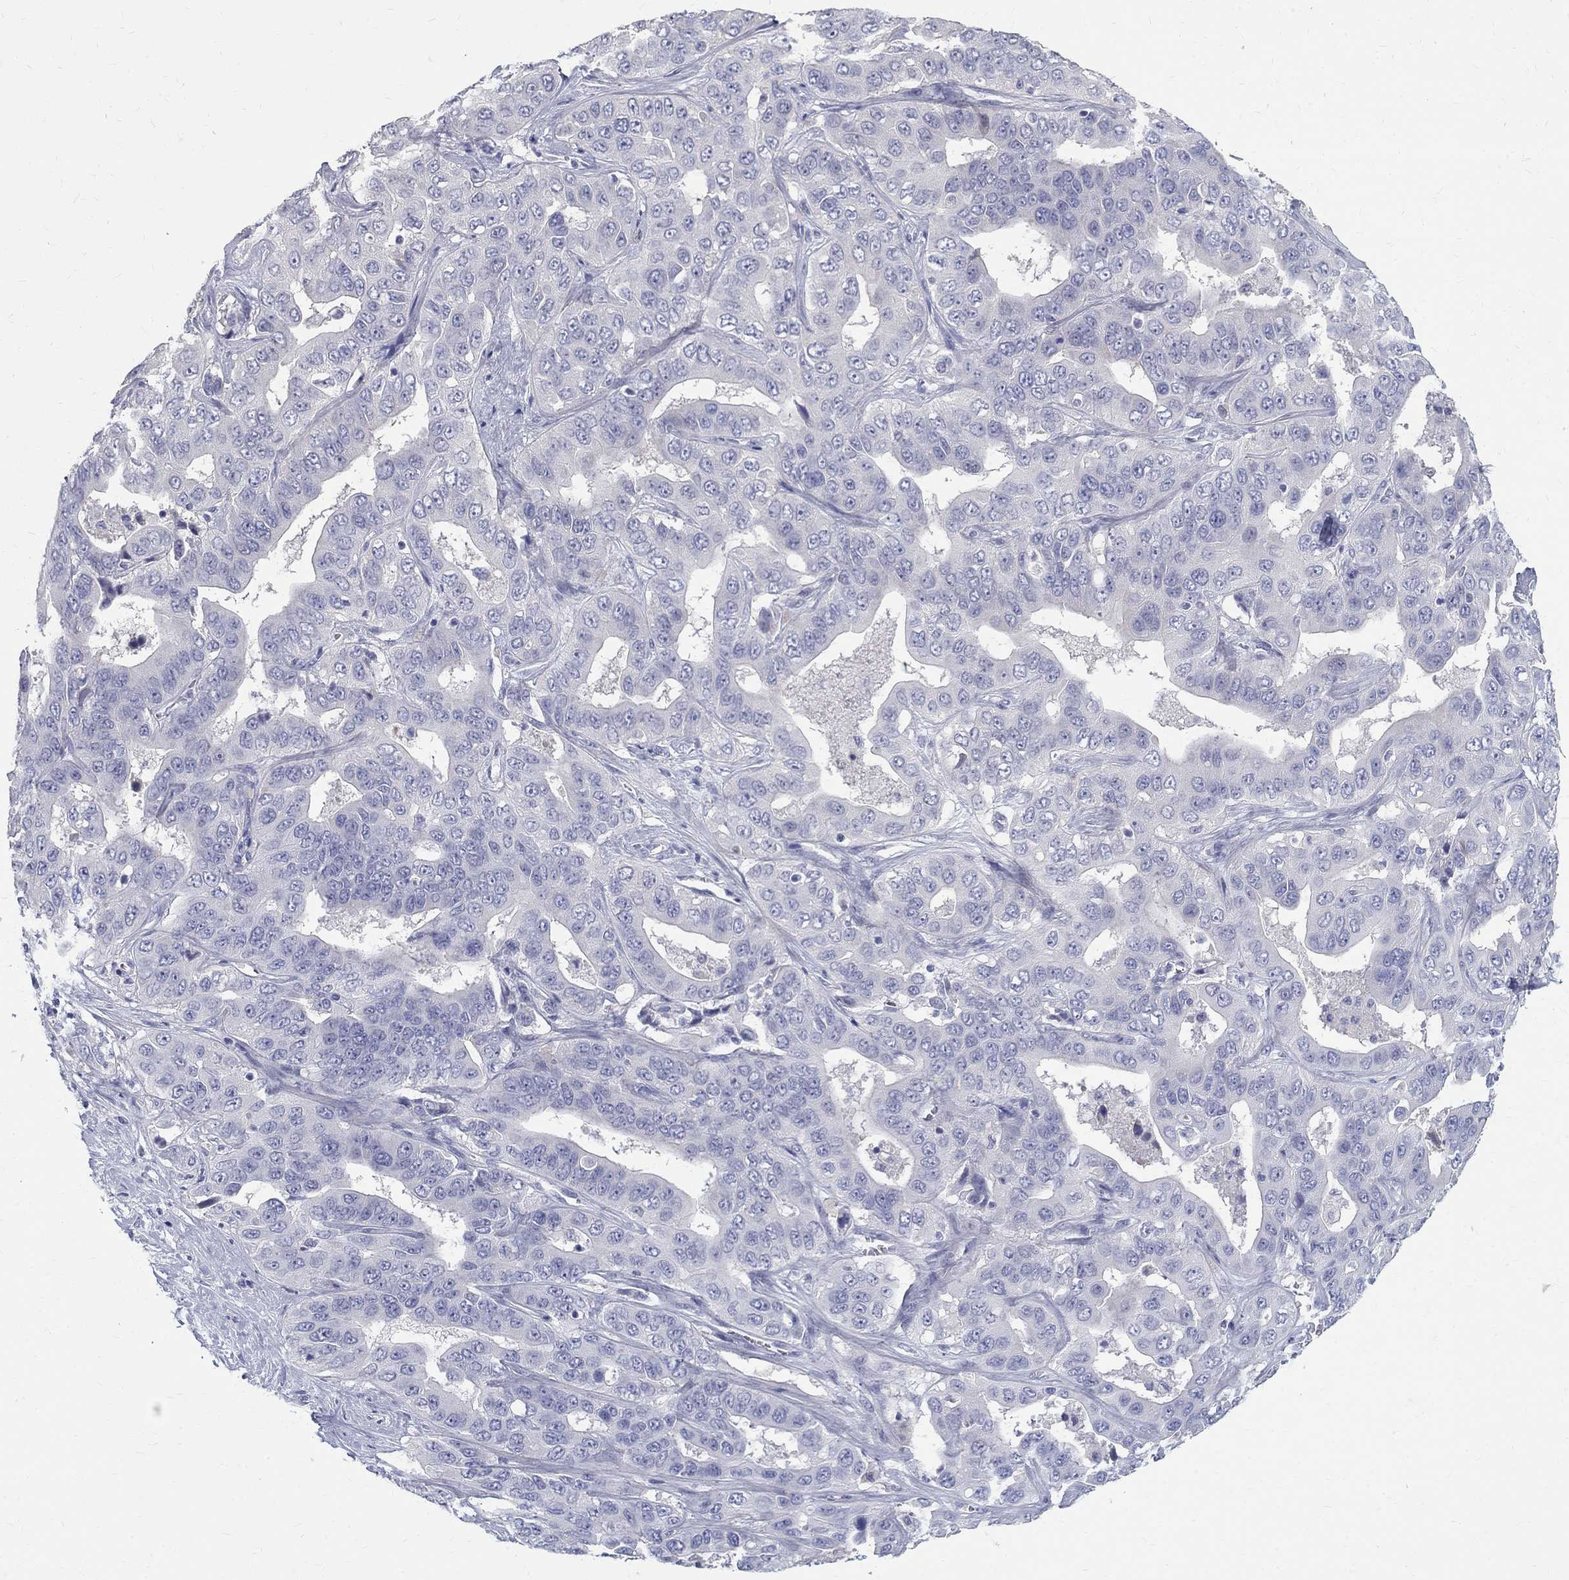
{"staining": {"intensity": "negative", "quantity": "none", "location": "none"}, "tissue": "liver cancer", "cell_type": "Tumor cells", "image_type": "cancer", "snomed": [{"axis": "morphology", "description": "Cholangiocarcinoma"}, {"axis": "topography", "description": "Liver"}], "caption": "This is a photomicrograph of immunohistochemistry staining of liver cancer, which shows no expression in tumor cells.", "gene": "MAGEB6", "patient": {"sex": "female", "age": 52}}